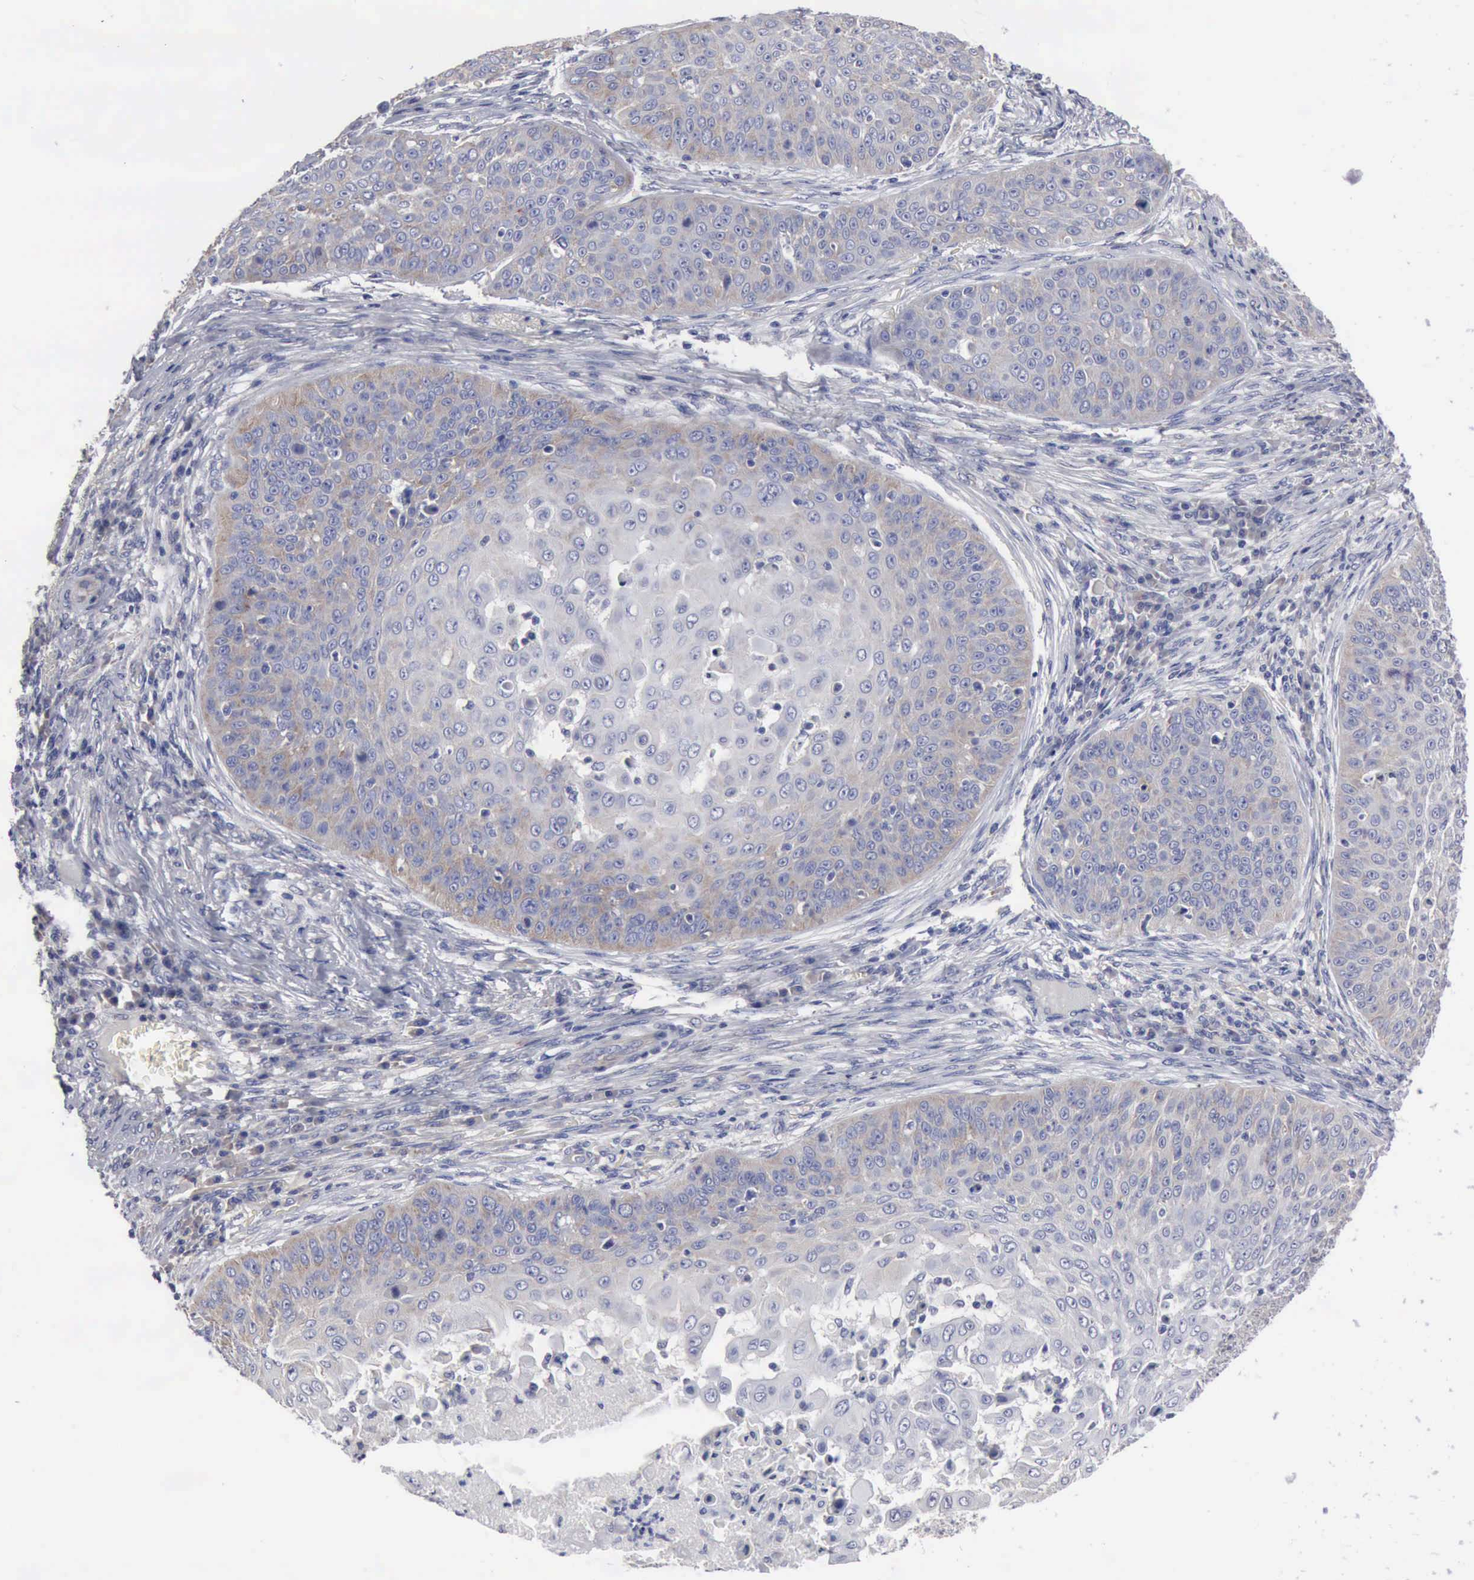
{"staining": {"intensity": "negative", "quantity": "none", "location": "none"}, "tissue": "skin cancer", "cell_type": "Tumor cells", "image_type": "cancer", "snomed": [{"axis": "morphology", "description": "Squamous cell carcinoma, NOS"}, {"axis": "topography", "description": "Skin"}], "caption": "DAB immunohistochemical staining of skin cancer (squamous cell carcinoma) reveals no significant positivity in tumor cells.", "gene": "TXLNG", "patient": {"sex": "male", "age": 82}}